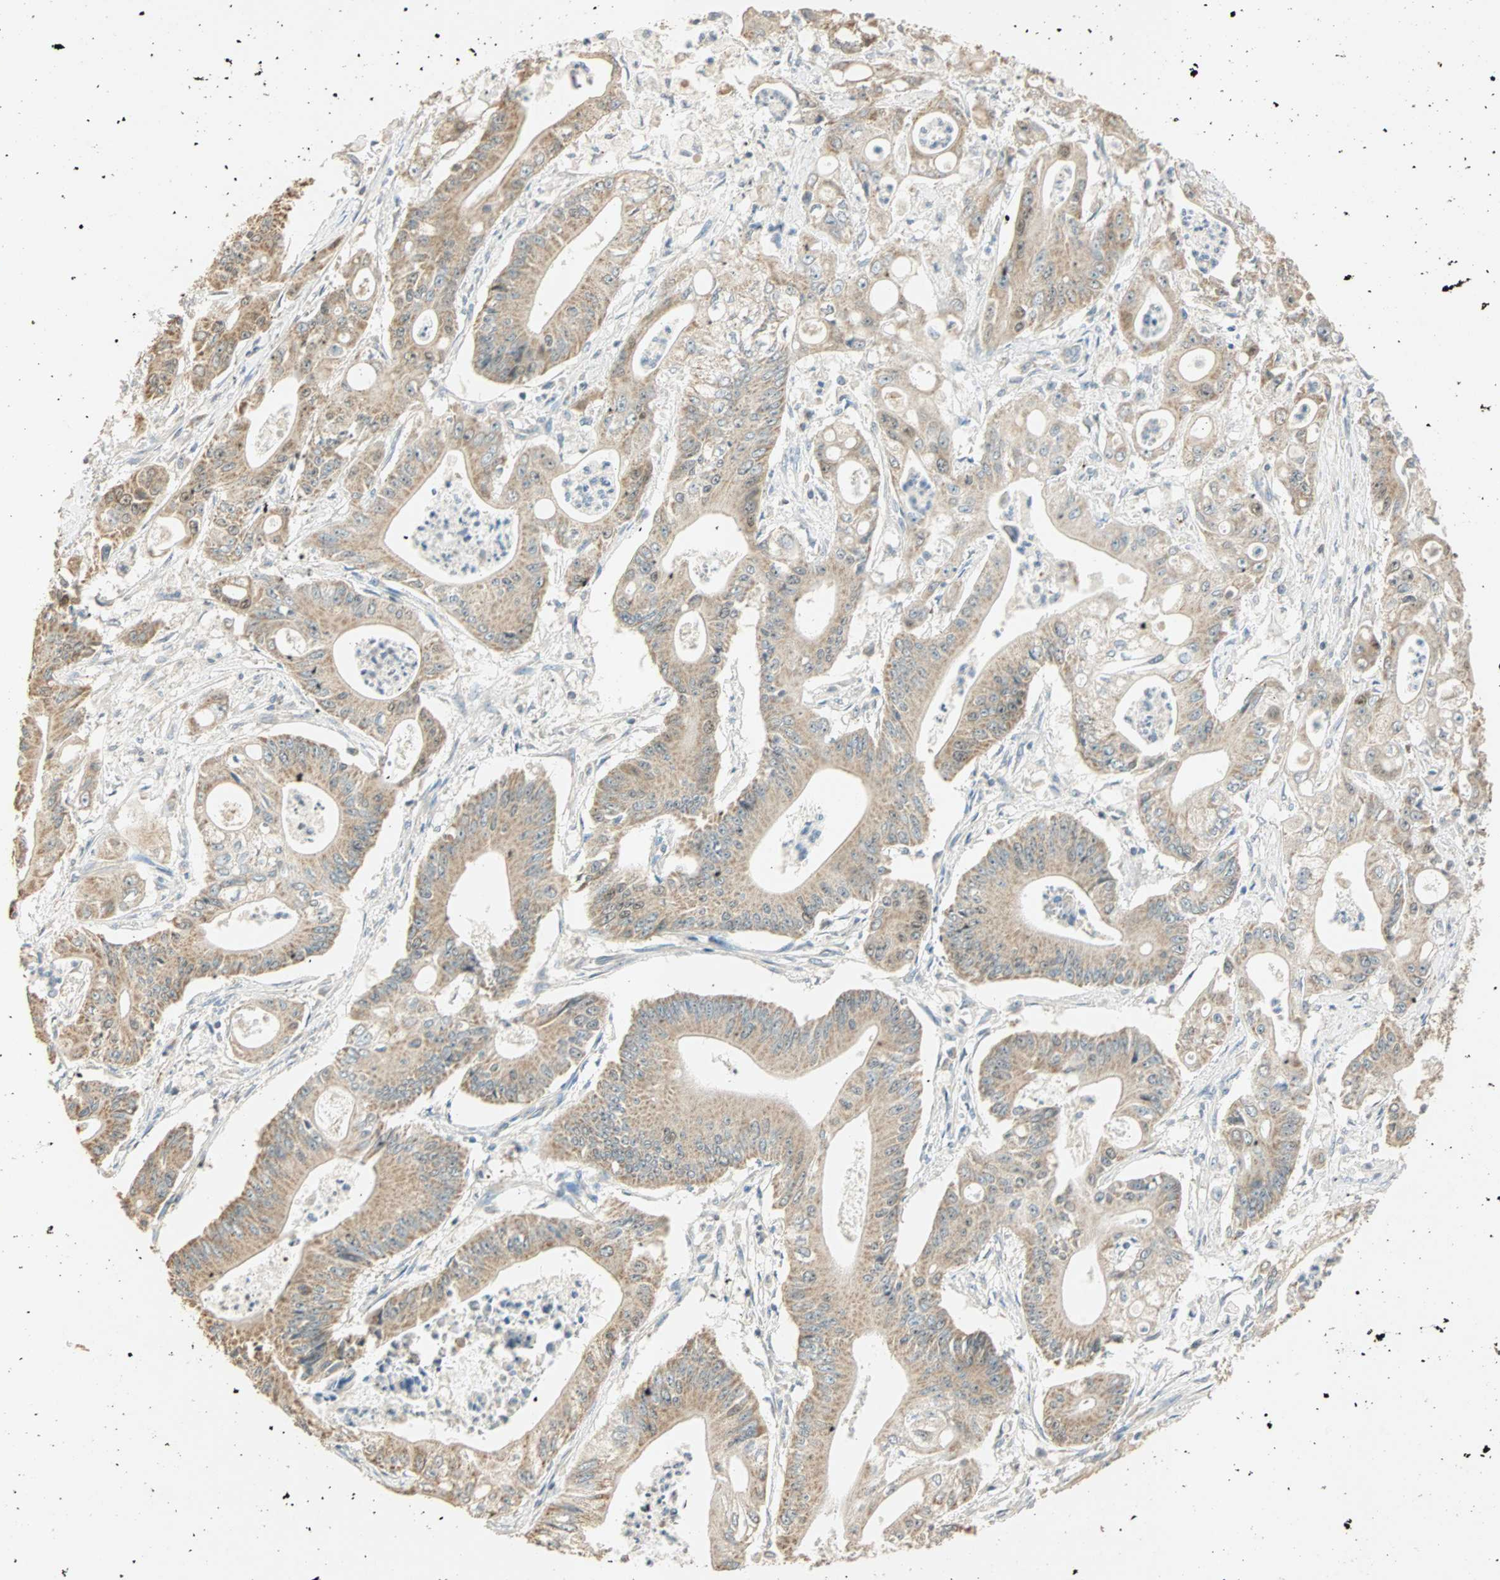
{"staining": {"intensity": "moderate", "quantity": ">75%", "location": "cytoplasmic/membranous"}, "tissue": "pancreatic cancer", "cell_type": "Tumor cells", "image_type": "cancer", "snomed": [{"axis": "morphology", "description": "Normal tissue, NOS"}, {"axis": "topography", "description": "Lymph node"}], "caption": "Immunohistochemical staining of pancreatic cancer demonstrates medium levels of moderate cytoplasmic/membranous positivity in about >75% of tumor cells. (DAB IHC, brown staining for protein, blue staining for nuclei).", "gene": "RAD18", "patient": {"sex": "male", "age": 62}}